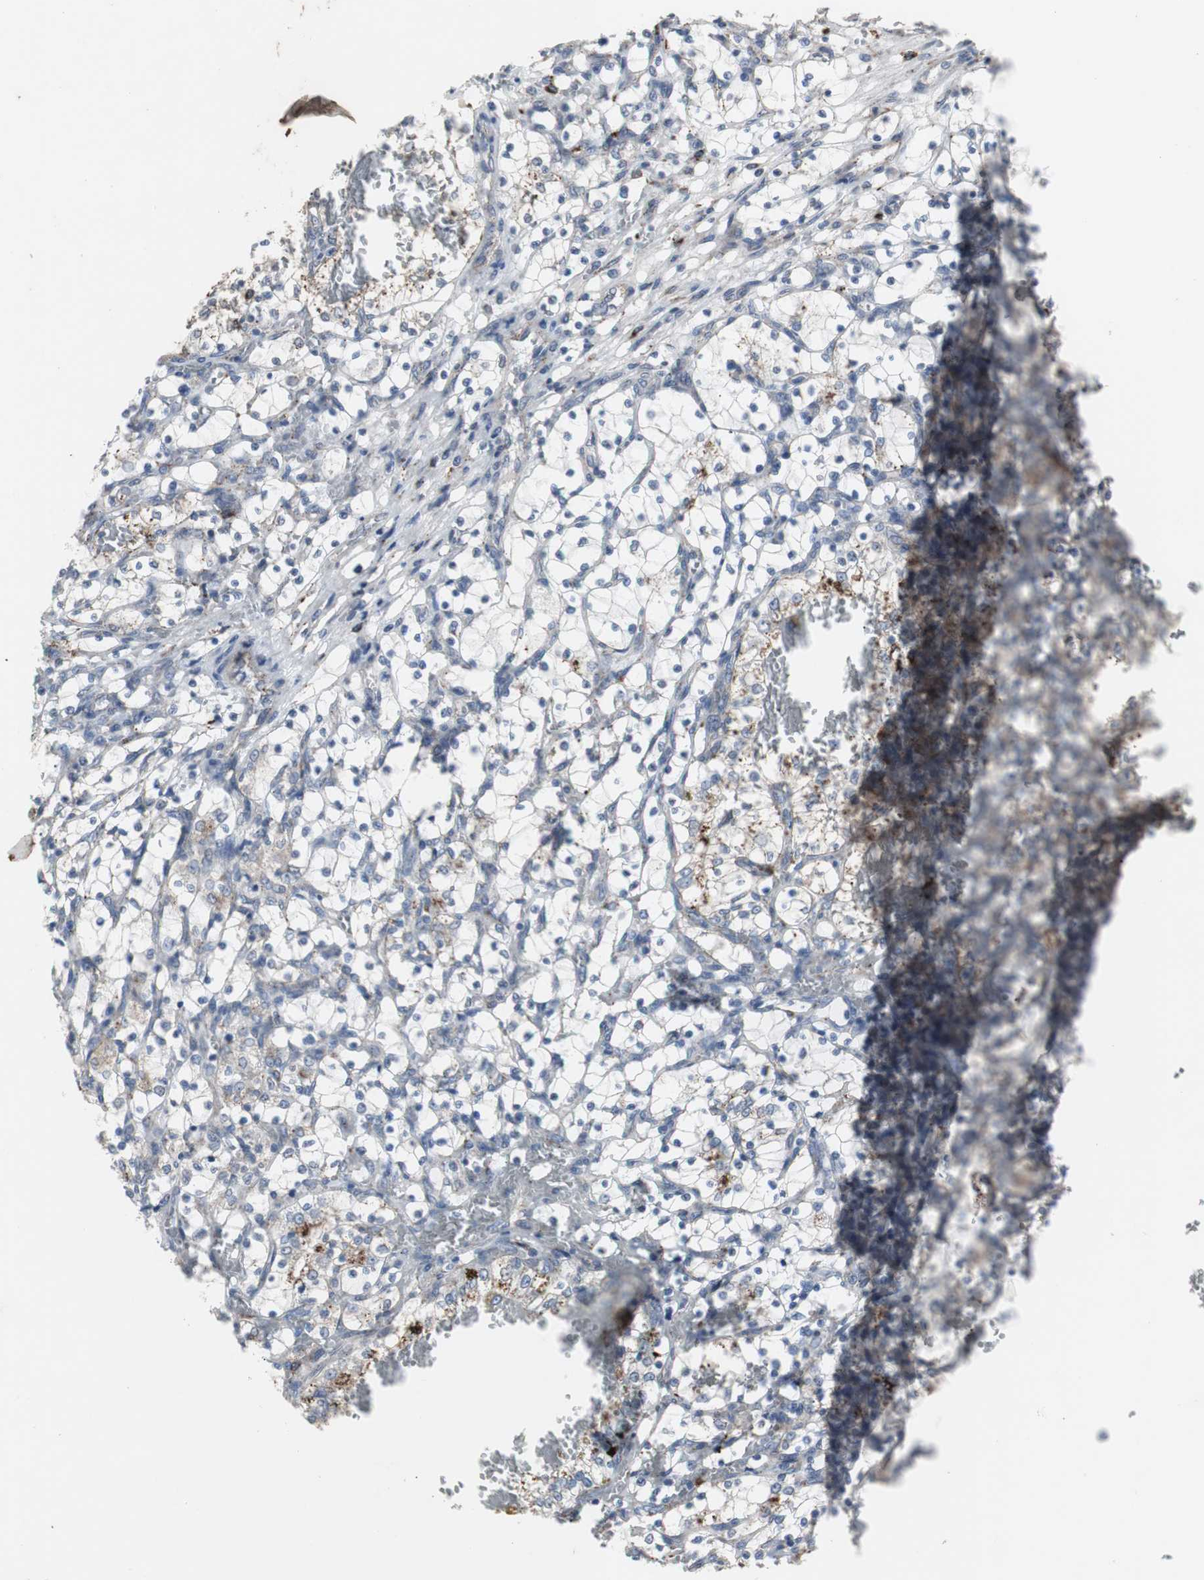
{"staining": {"intensity": "strong", "quantity": "<25%", "location": "cytoplasmic/membranous"}, "tissue": "renal cancer", "cell_type": "Tumor cells", "image_type": "cancer", "snomed": [{"axis": "morphology", "description": "Adenocarcinoma, NOS"}, {"axis": "topography", "description": "Kidney"}], "caption": "Adenocarcinoma (renal) stained with a brown dye shows strong cytoplasmic/membranous positive positivity in about <25% of tumor cells.", "gene": "GBA1", "patient": {"sex": "female", "age": 69}}